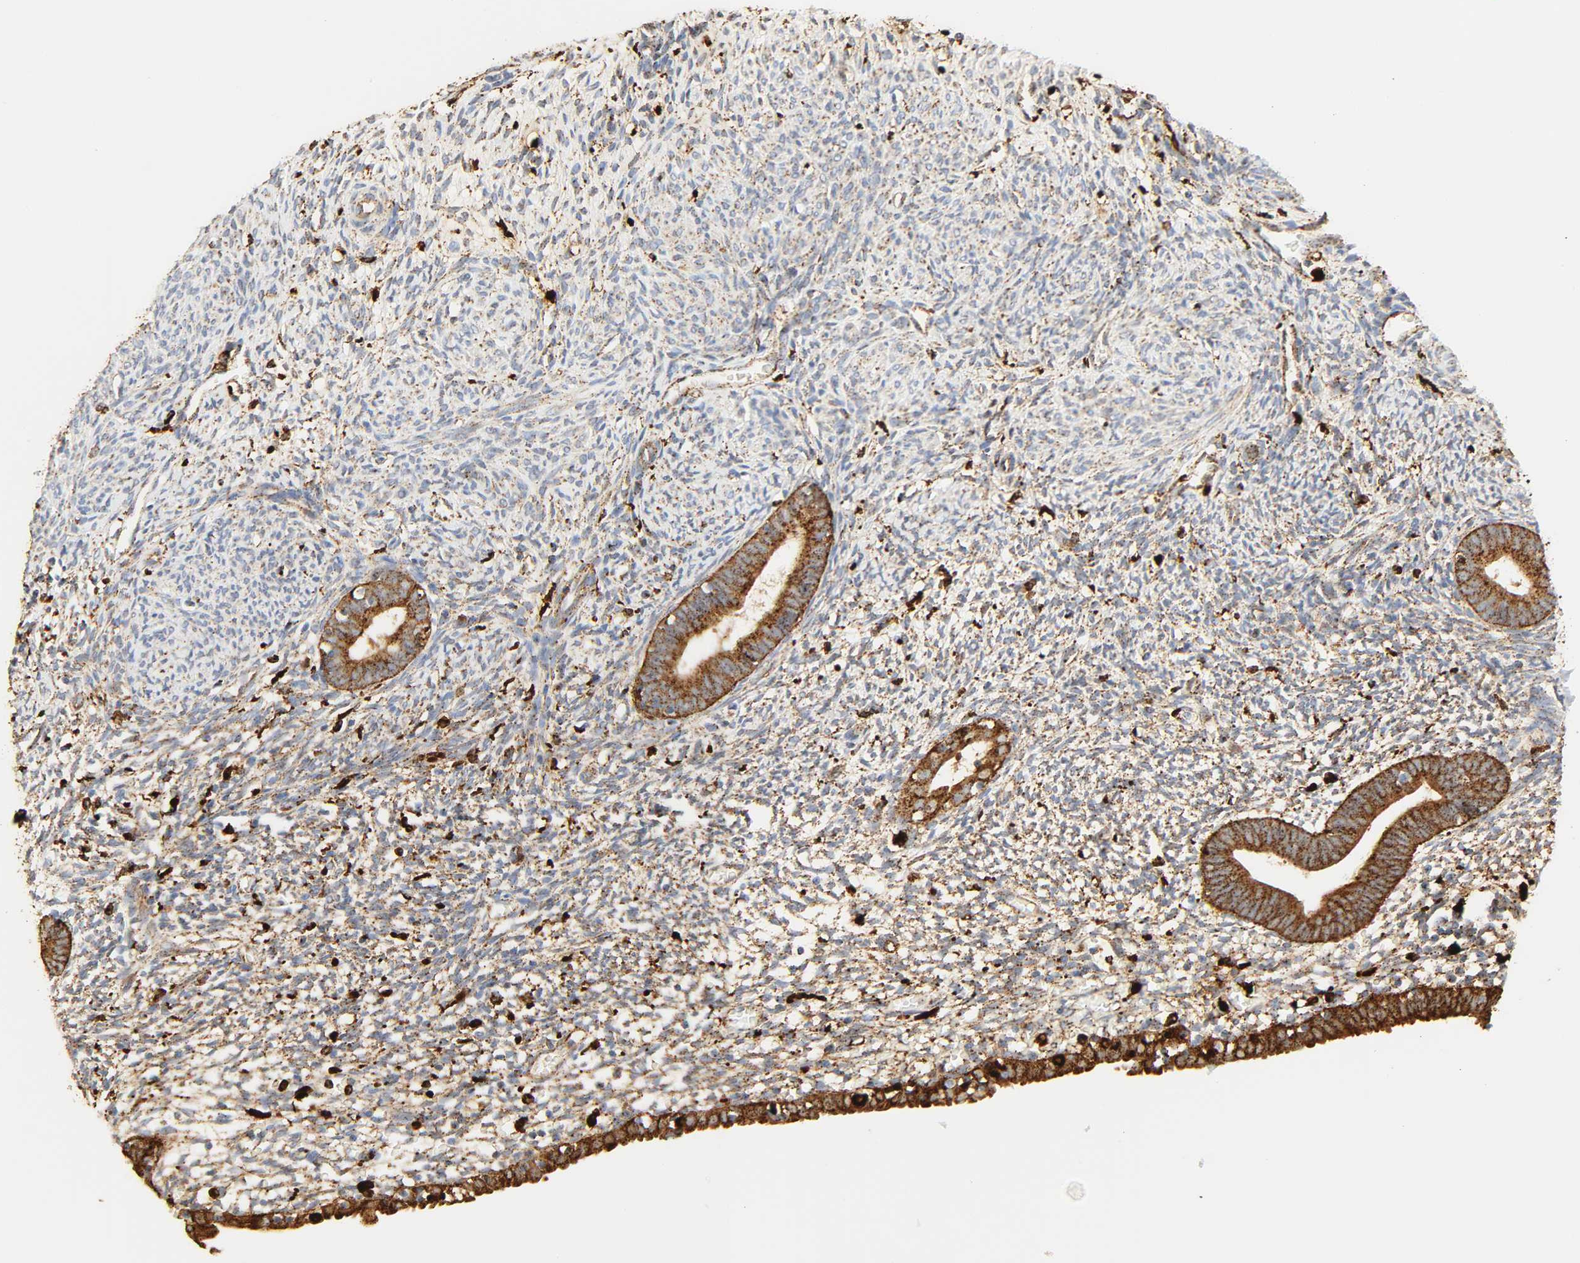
{"staining": {"intensity": "weak", "quantity": "25%-75%", "location": "cytoplasmic/membranous"}, "tissue": "endometrium", "cell_type": "Cells in endometrial stroma", "image_type": "normal", "snomed": [{"axis": "morphology", "description": "Normal tissue, NOS"}, {"axis": "morphology", "description": "Atrophy, NOS"}, {"axis": "topography", "description": "Uterus"}, {"axis": "topography", "description": "Endometrium"}], "caption": "Normal endometrium reveals weak cytoplasmic/membranous expression in about 25%-75% of cells in endometrial stroma (DAB (3,3'-diaminobenzidine) = brown stain, brightfield microscopy at high magnification)..", "gene": "PSAP", "patient": {"sex": "female", "age": 68}}